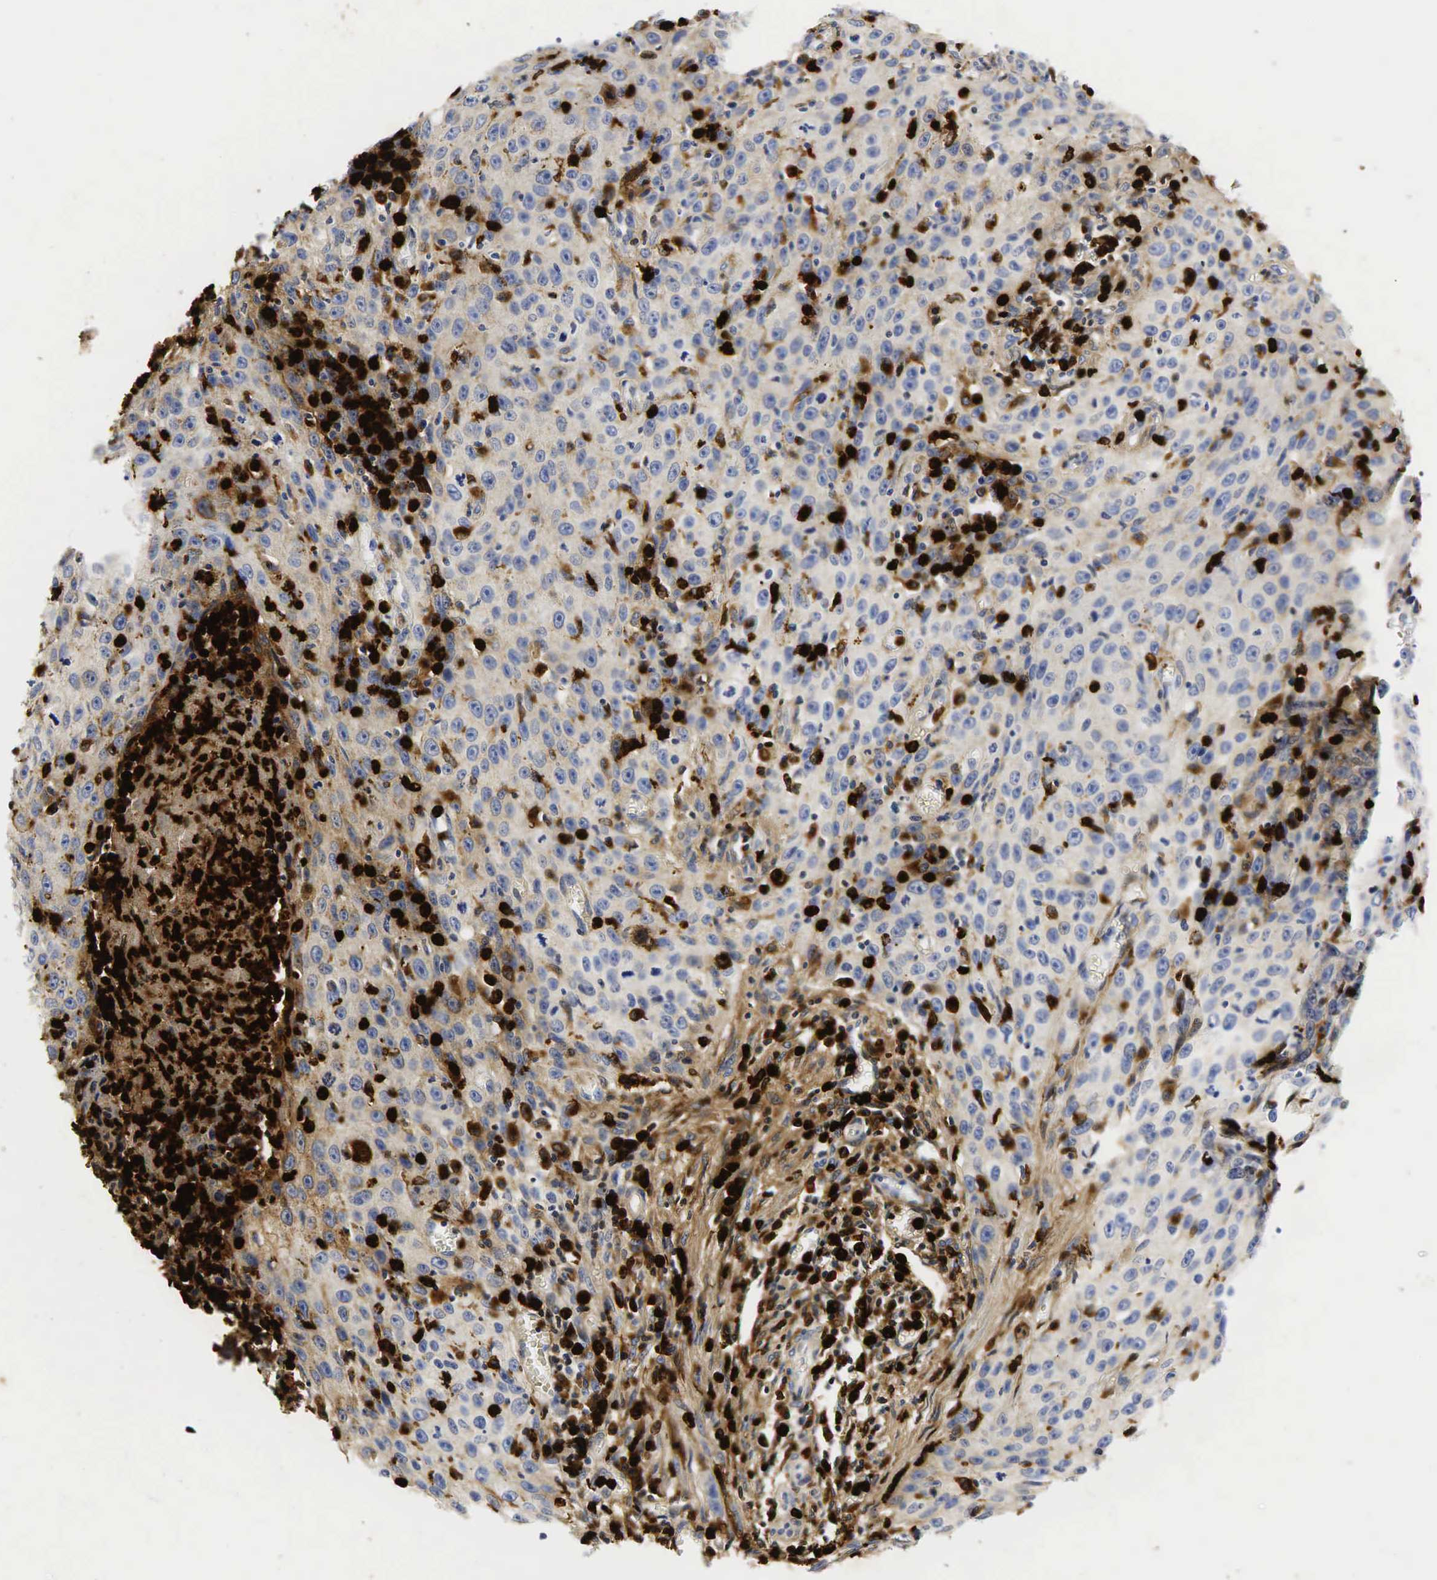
{"staining": {"intensity": "moderate", "quantity": "25%-75%", "location": "cytoplasmic/membranous"}, "tissue": "urothelial cancer", "cell_type": "Tumor cells", "image_type": "cancer", "snomed": [{"axis": "morphology", "description": "Urothelial carcinoma, High grade"}, {"axis": "topography", "description": "Urinary bladder"}], "caption": "Moderate cytoplasmic/membranous positivity for a protein is present in about 25%-75% of tumor cells of urothelial cancer using immunohistochemistry.", "gene": "LYZ", "patient": {"sex": "male", "age": 66}}